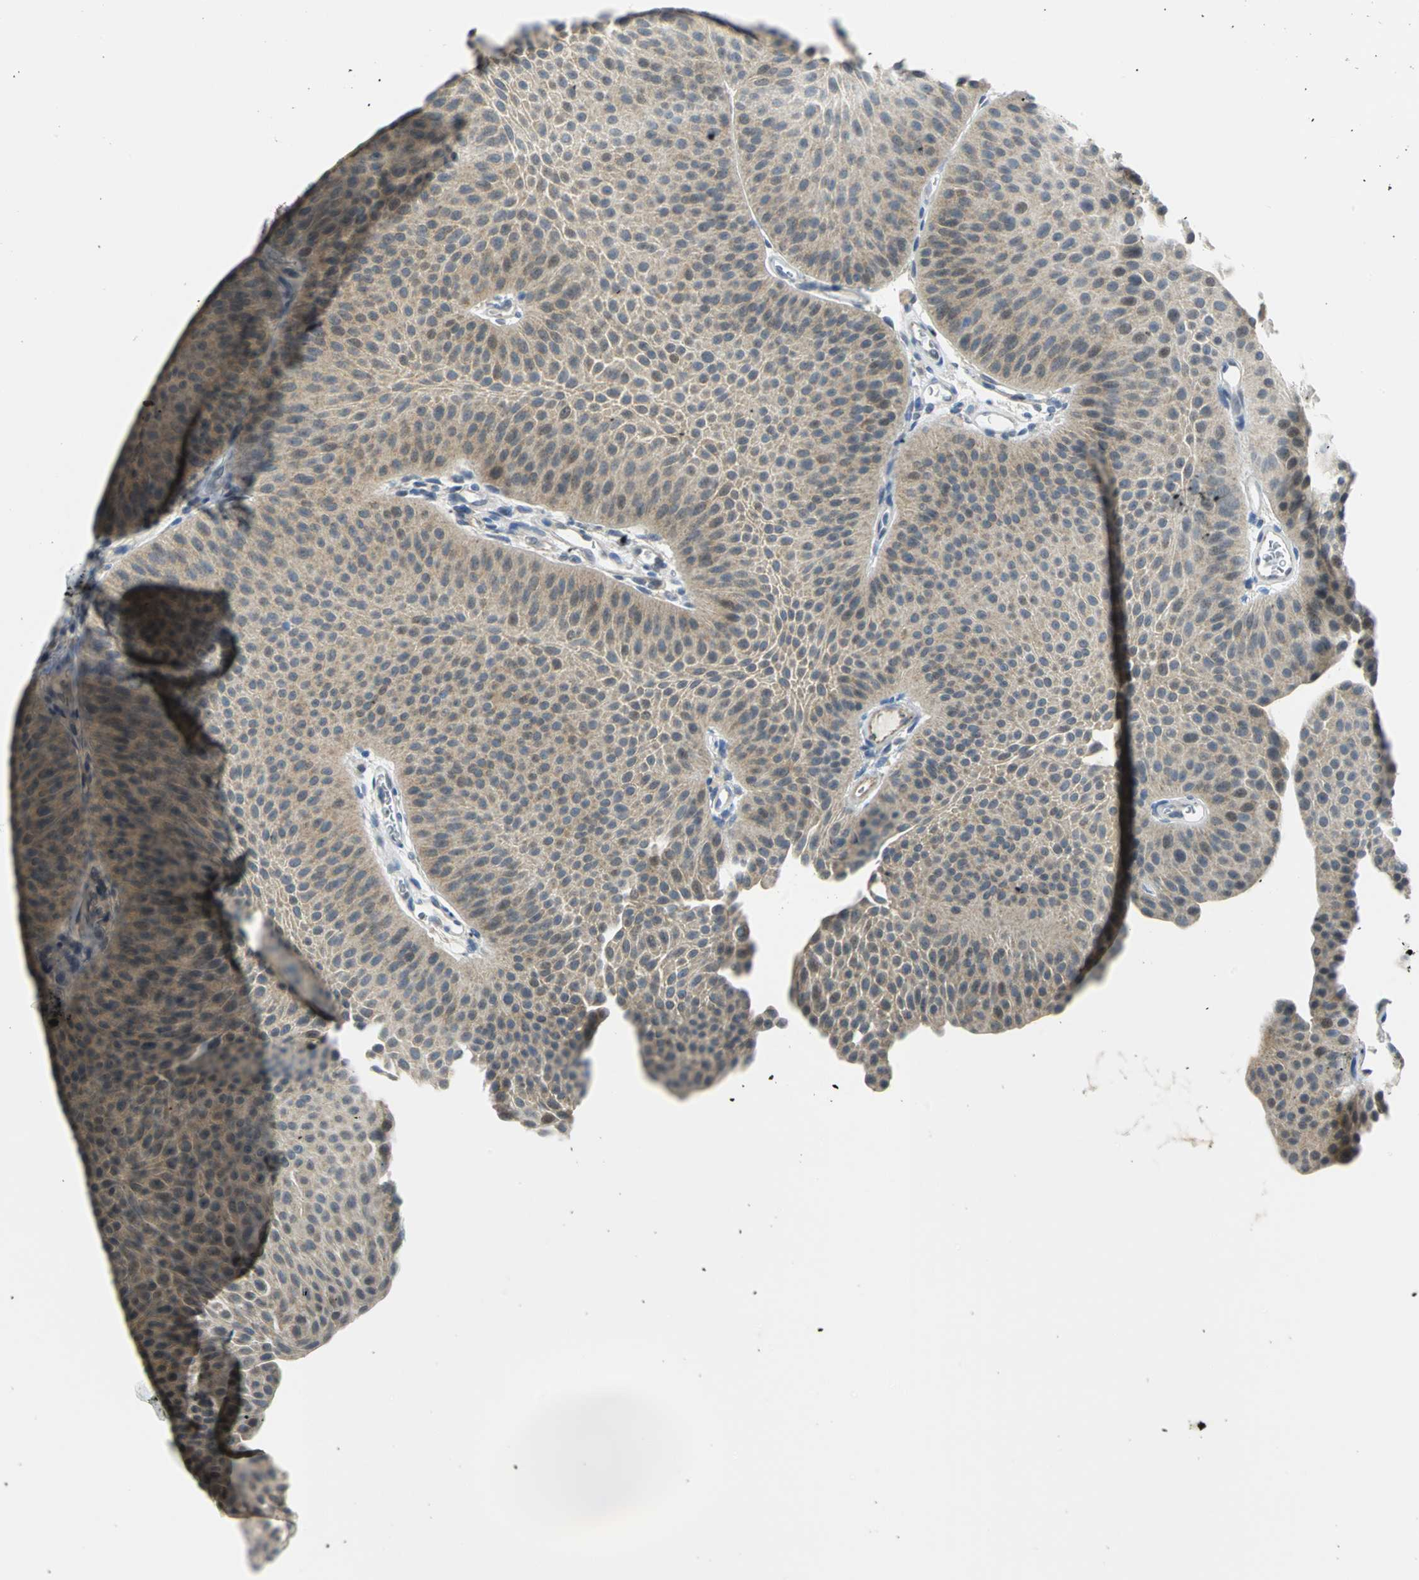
{"staining": {"intensity": "weak", "quantity": ">75%", "location": "cytoplasmic/membranous"}, "tissue": "urothelial cancer", "cell_type": "Tumor cells", "image_type": "cancer", "snomed": [{"axis": "morphology", "description": "Urothelial carcinoma, Low grade"}, {"axis": "topography", "description": "Urinary bladder"}], "caption": "A low amount of weak cytoplasmic/membranous expression is seen in approximately >75% of tumor cells in urothelial cancer tissue.", "gene": "PGM3", "patient": {"sex": "female", "age": 60}}